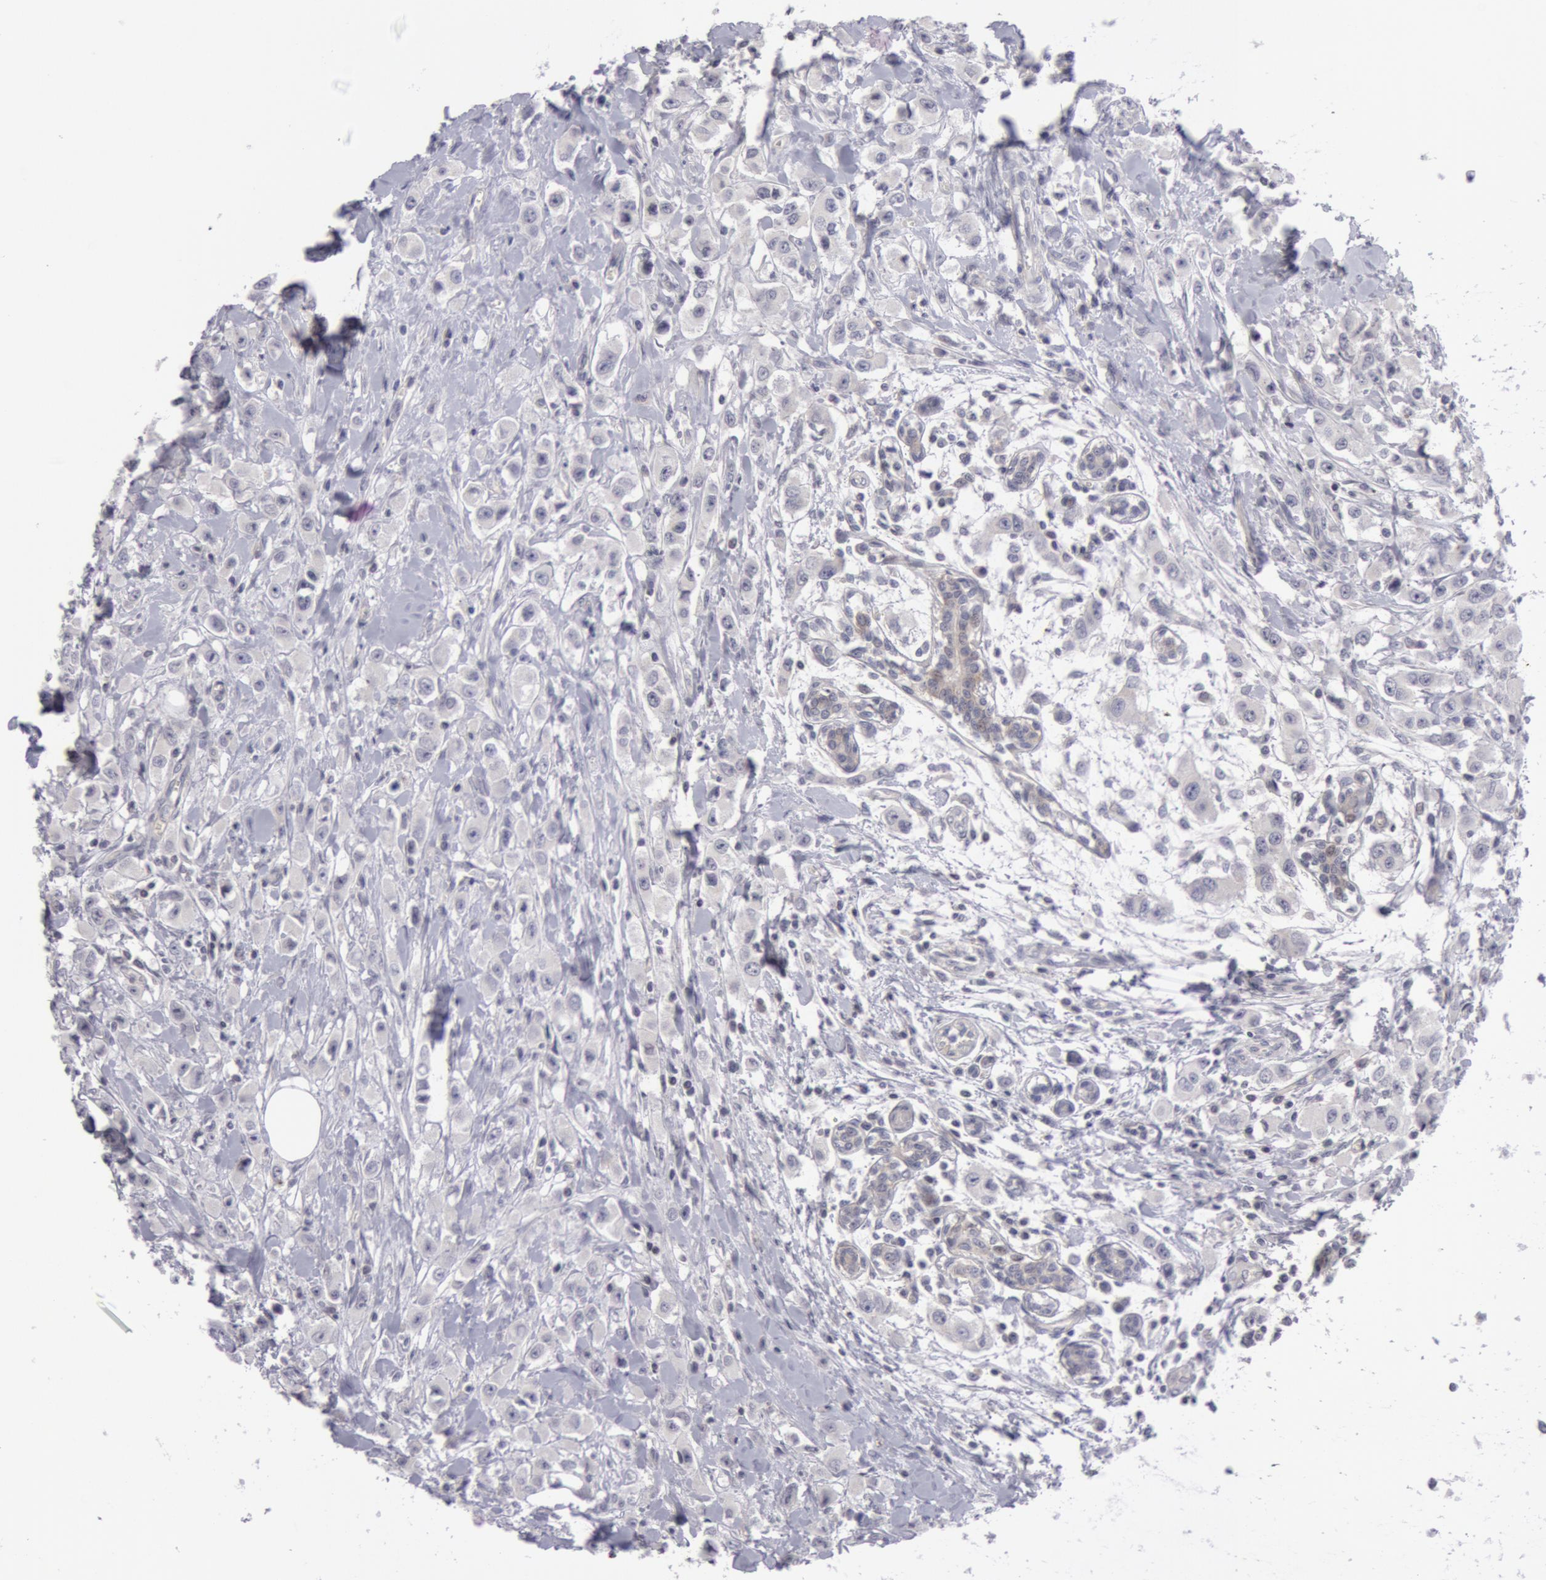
{"staining": {"intensity": "negative", "quantity": "none", "location": "none"}, "tissue": "breast cancer", "cell_type": "Tumor cells", "image_type": "cancer", "snomed": [{"axis": "morphology", "description": "Duct carcinoma"}, {"axis": "topography", "description": "Breast"}], "caption": "Immunohistochemistry image of human breast cancer stained for a protein (brown), which demonstrates no positivity in tumor cells.", "gene": "NLGN4X", "patient": {"sex": "female", "age": 58}}